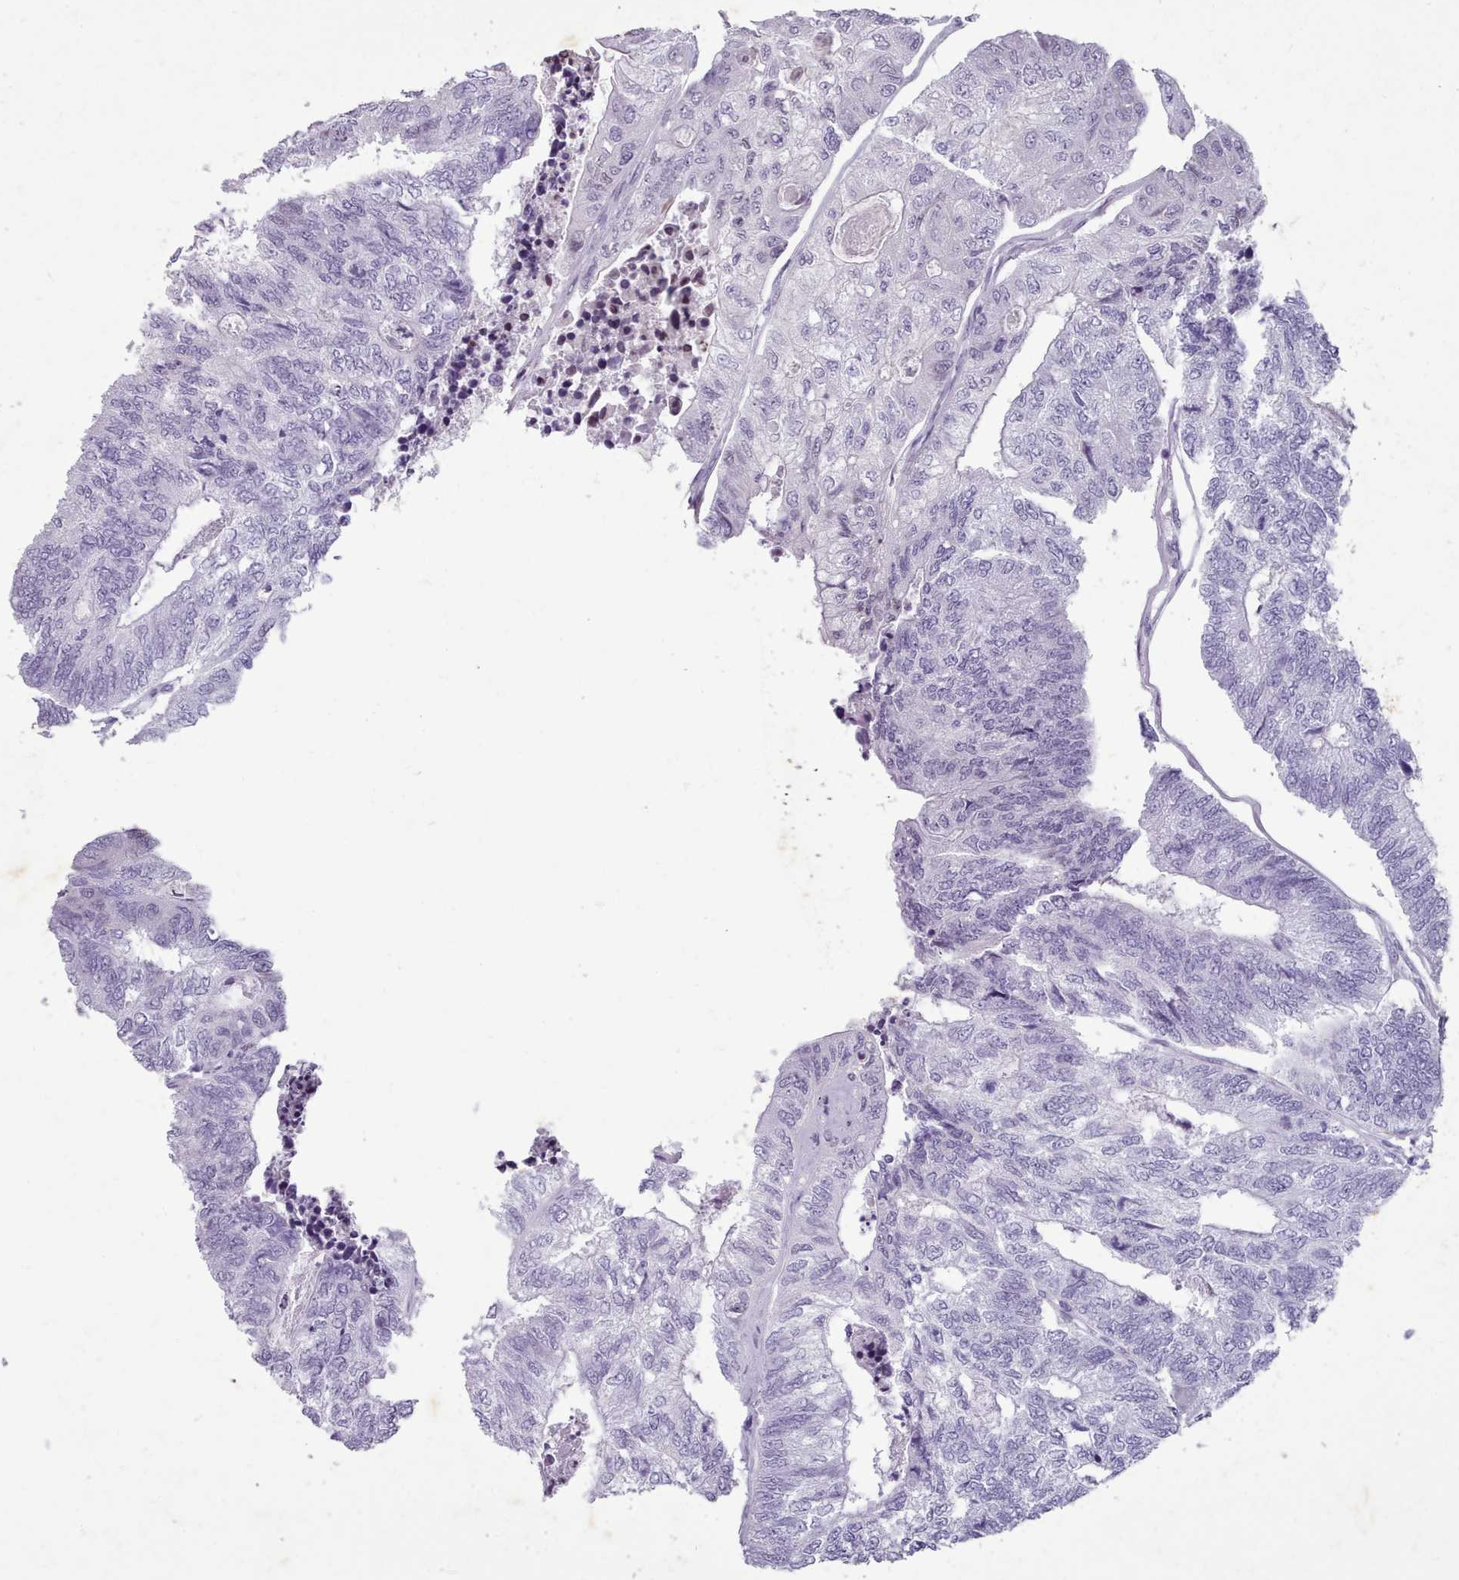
{"staining": {"intensity": "negative", "quantity": "none", "location": "none"}, "tissue": "colorectal cancer", "cell_type": "Tumor cells", "image_type": "cancer", "snomed": [{"axis": "morphology", "description": "Adenocarcinoma, NOS"}, {"axis": "topography", "description": "Colon"}], "caption": "IHC photomicrograph of neoplastic tissue: human colorectal adenocarcinoma stained with DAB displays no significant protein positivity in tumor cells.", "gene": "KCNT2", "patient": {"sex": "female", "age": 67}}